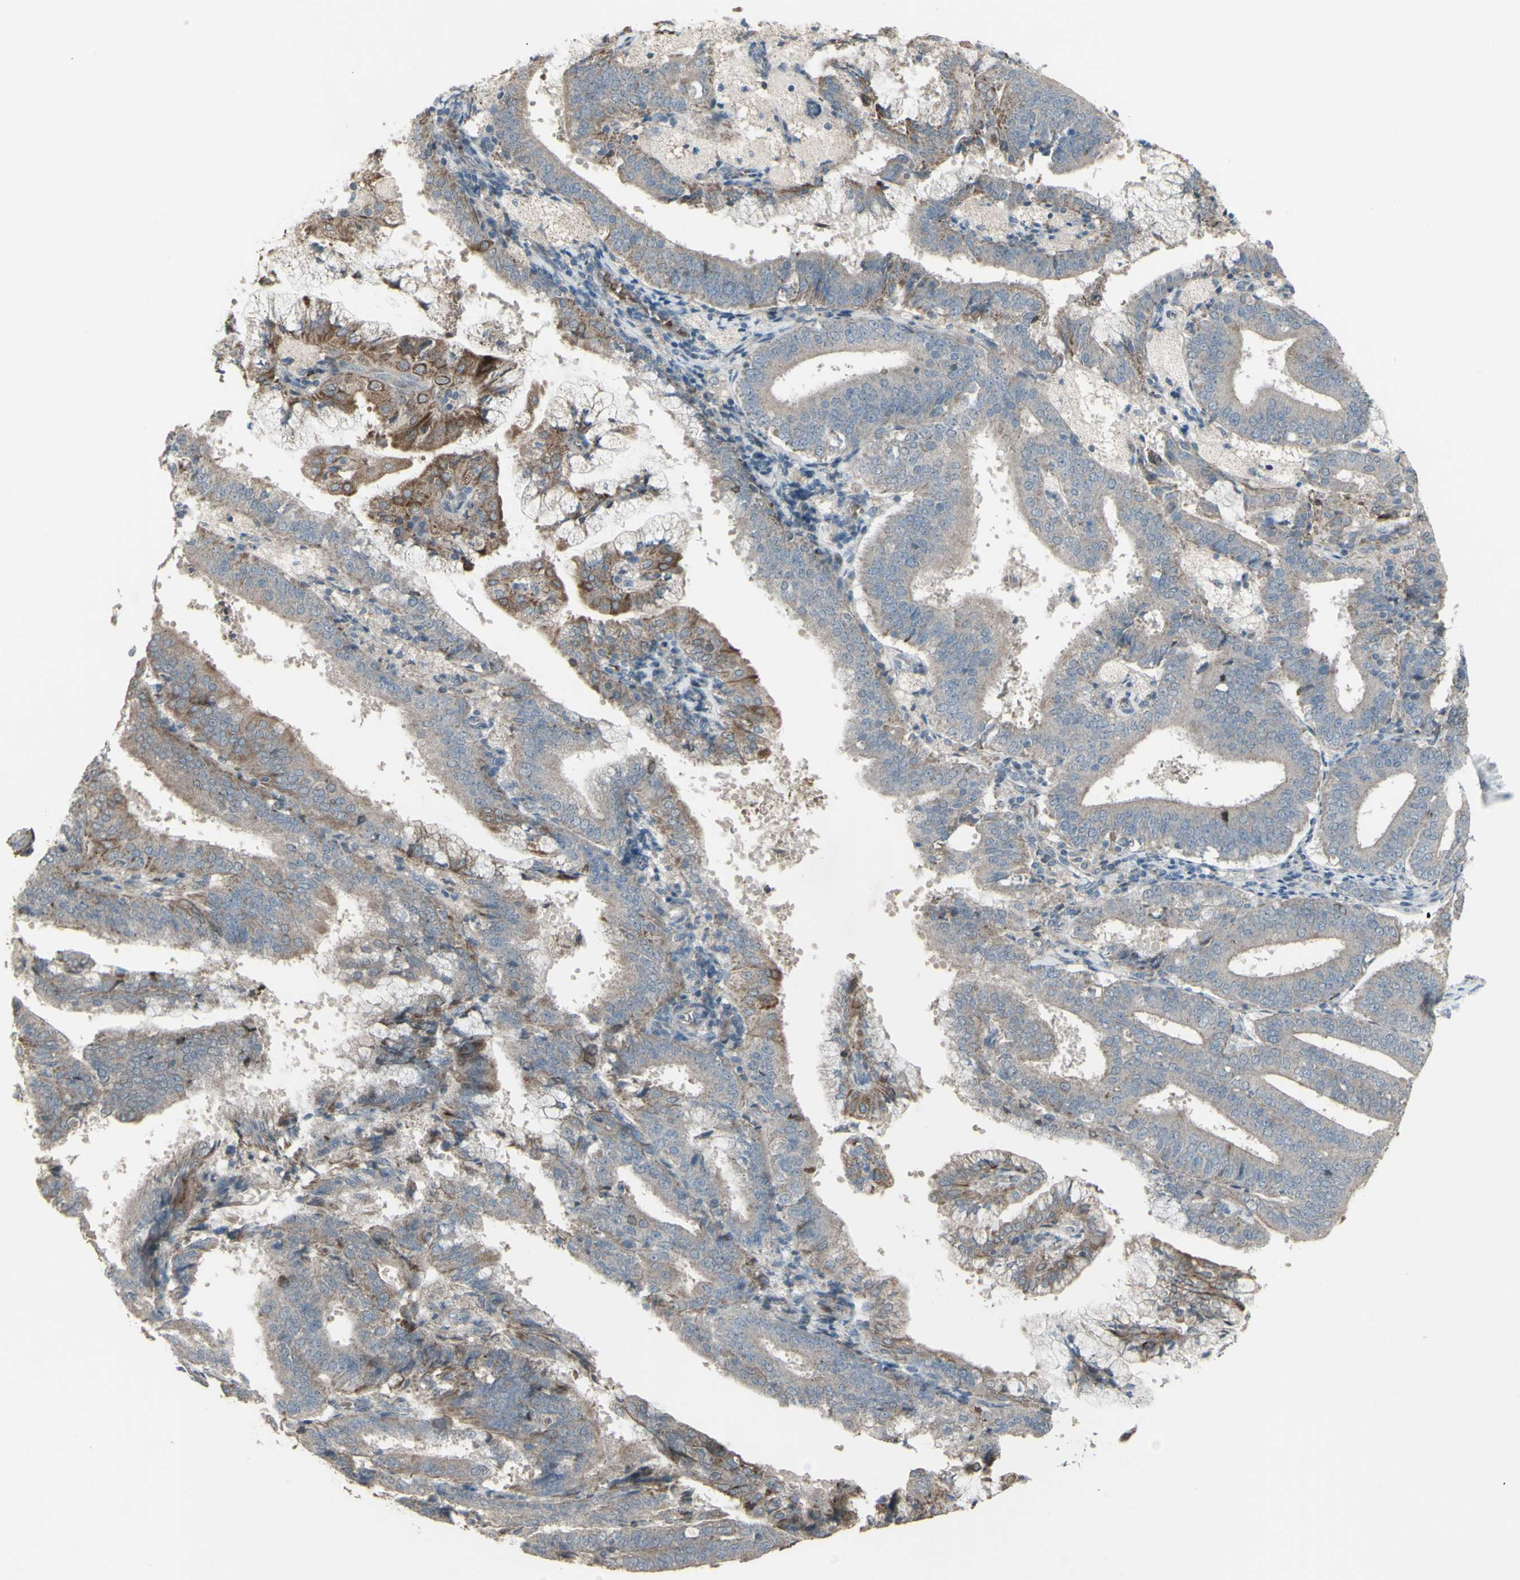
{"staining": {"intensity": "weak", "quantity": ">75%", "location": "cytoplasmic/membranous"}, "tissue": "endometrial cancer", "cell_type": "Tumor cells", "image_type": "cancer", "snomed": [{"axis": "morphology", "description": "Adenocarcinoma, NOS"}, {"axis": "topography", "description": "Endometrium"}], "caption": "A brown stain highlights weak cytoplasmic/membranous expression of a protein in endometrial cancer (adenocarcinoma) tumor cells.", "gene": "GRAMD1B", "patient": {"sex": "female", "age": 63}}